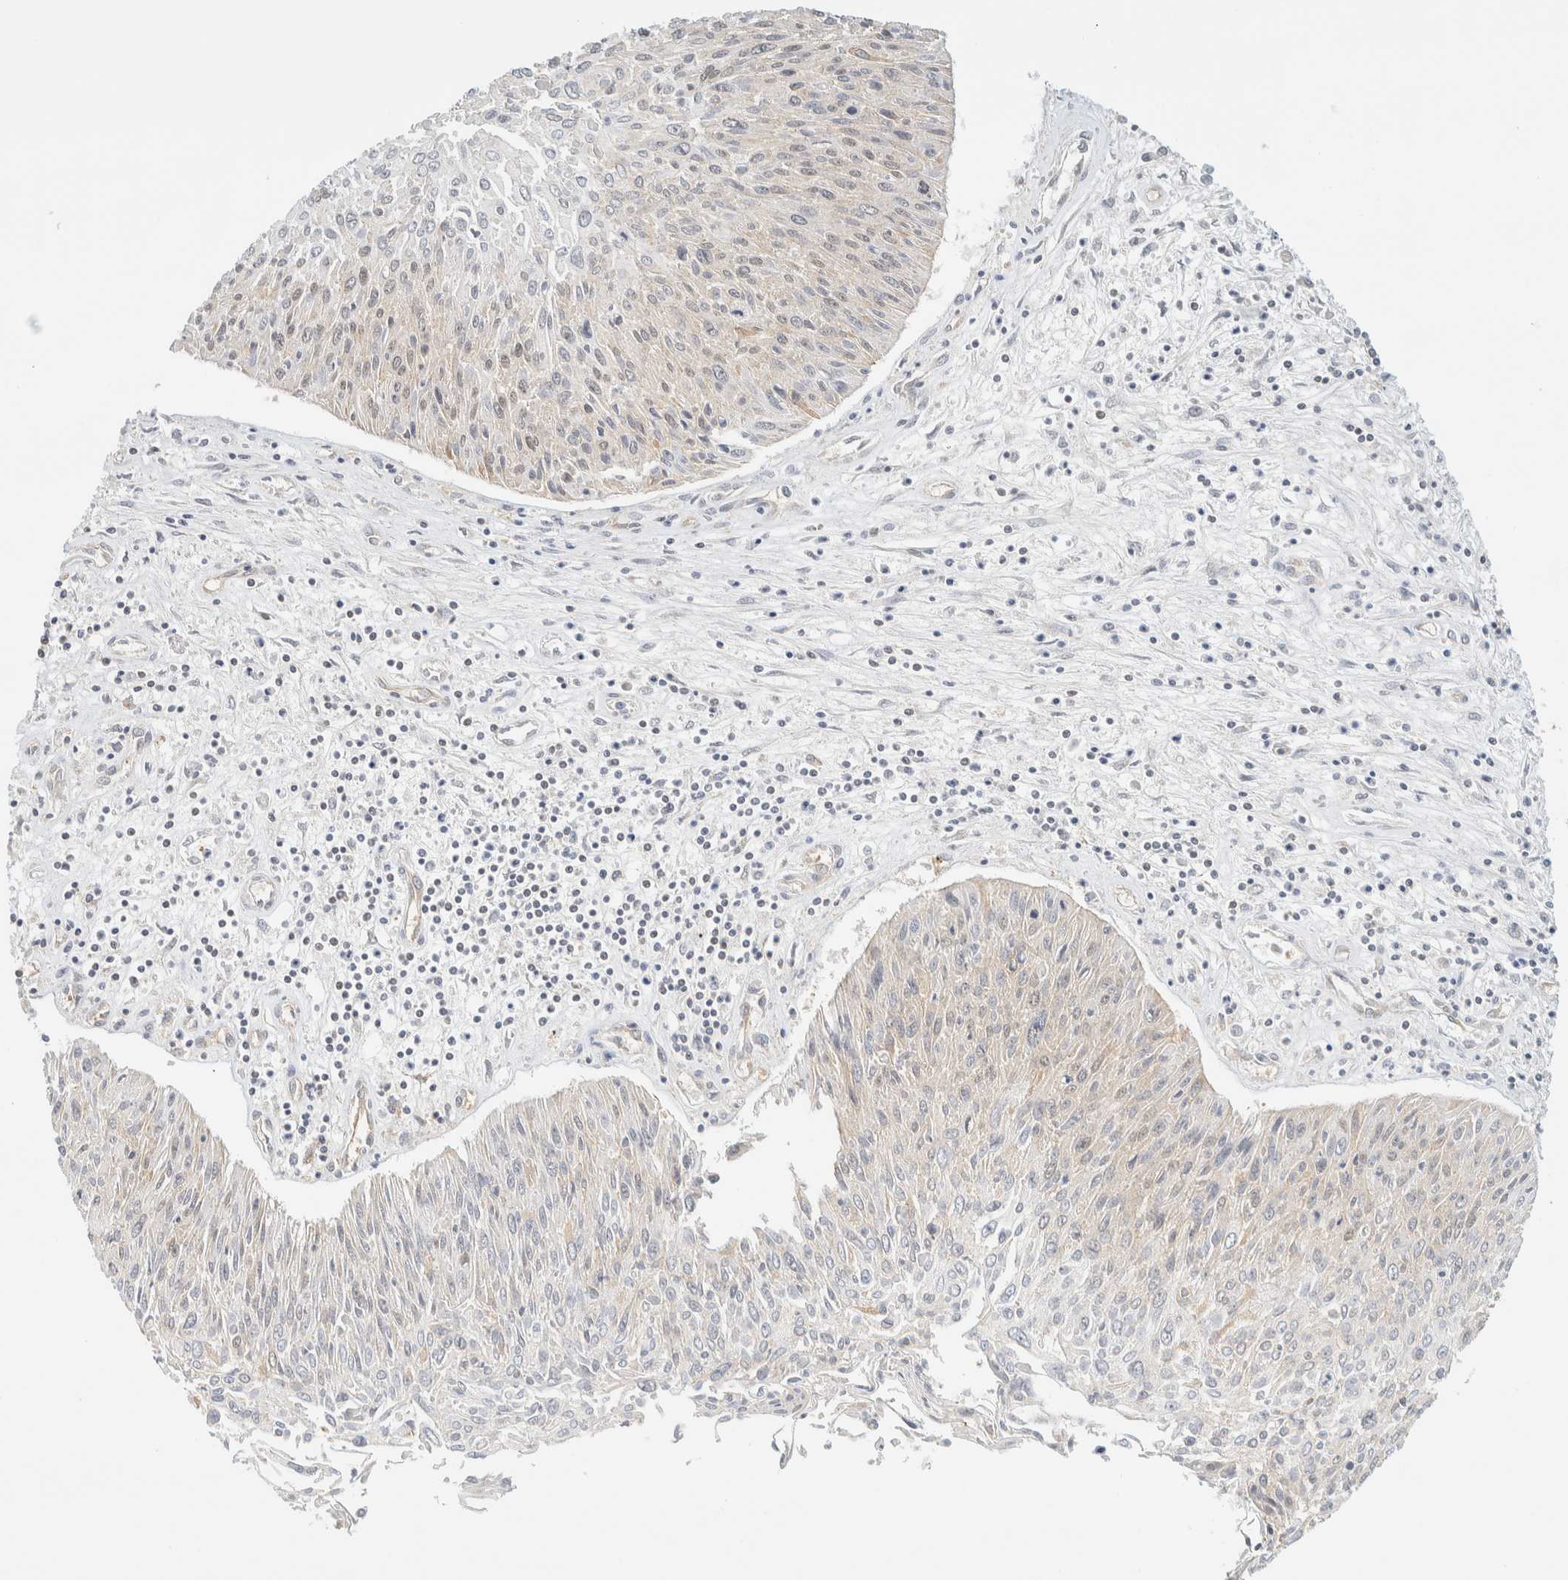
{"staining": {"intensity": "weak", "quantity": "25%-75%", "location": "cytoplasmic/membranous"}, "tissue": "cervical cancer", "cell_type": "Tumor cells", "image_type": "cancer", "snomed": [{"axis": "morphology", "description": "Squamous cell carcinoma, NOS"}, {"axis": "topography", "description": "Cervix"}], "caption": "Protein staining reveals weak cytoplasmic/membranous expression in approximately 25%-75% of tumor cells in squamous cell carcinoma (cervical).", "gene": "TBC1D8B", "patient": {"sex": "female", "age": 51}}